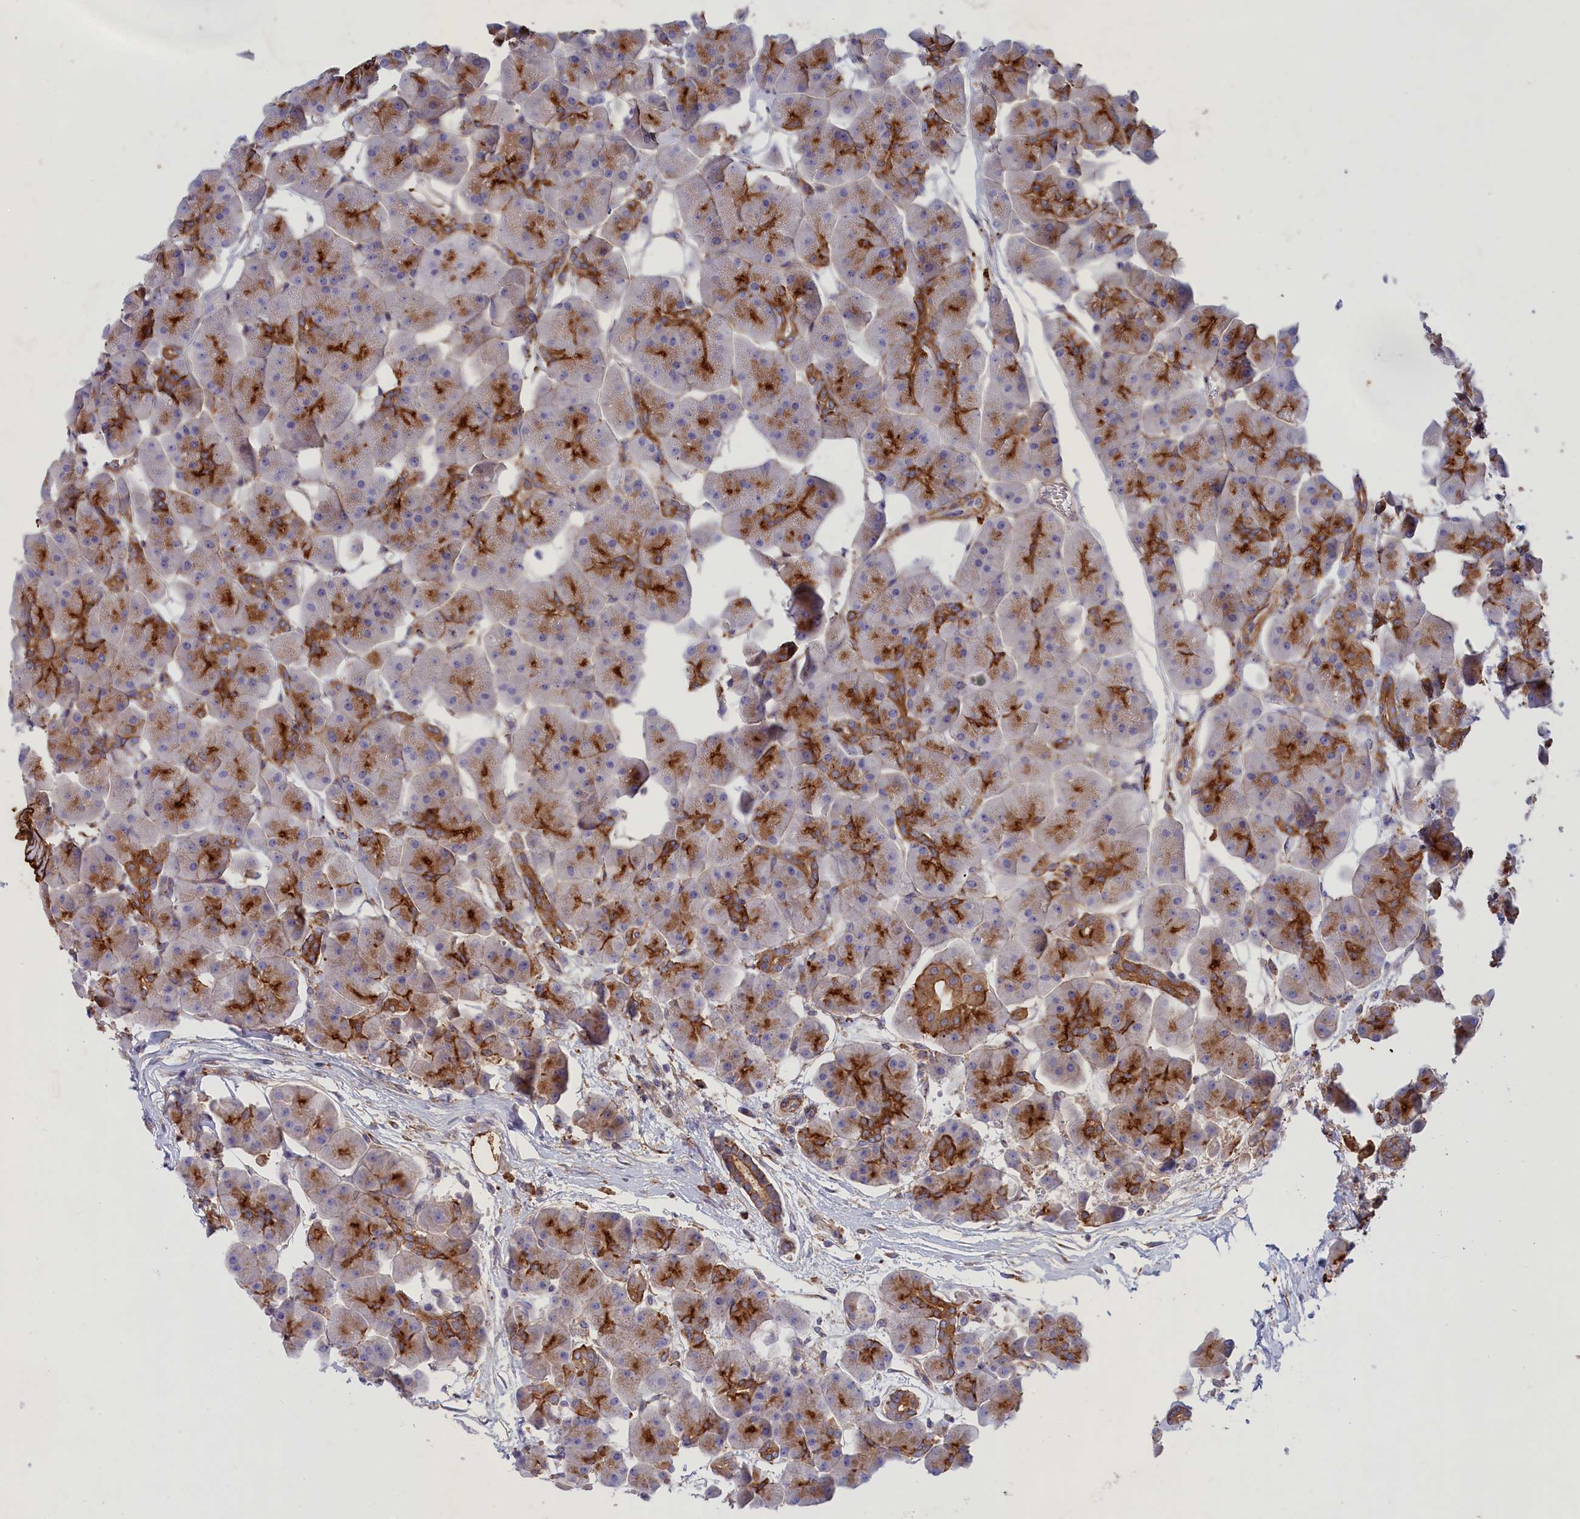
{"staining": {"intensity": "strong", "quantity": "25%-75%", "location": "cytoplasmic/membranous"}, "tissue": "pancreas", "cell_type": "Exocrine glandular cells", "image_type": "normal", "snomed": [{"axis": "morphology", "description": "Normal tissue, NOS"}, {"axis": "topography", "description": "Pancreas"}], "caption": "Benign pancreas shows strong cytoplasmic/membranous staining in approximately 25%-75% of exocrine glandular cells, visualized by immunohistochemistry.", "gene": "SCAMP4", "patient": {"sex": "male", "age": 66}}